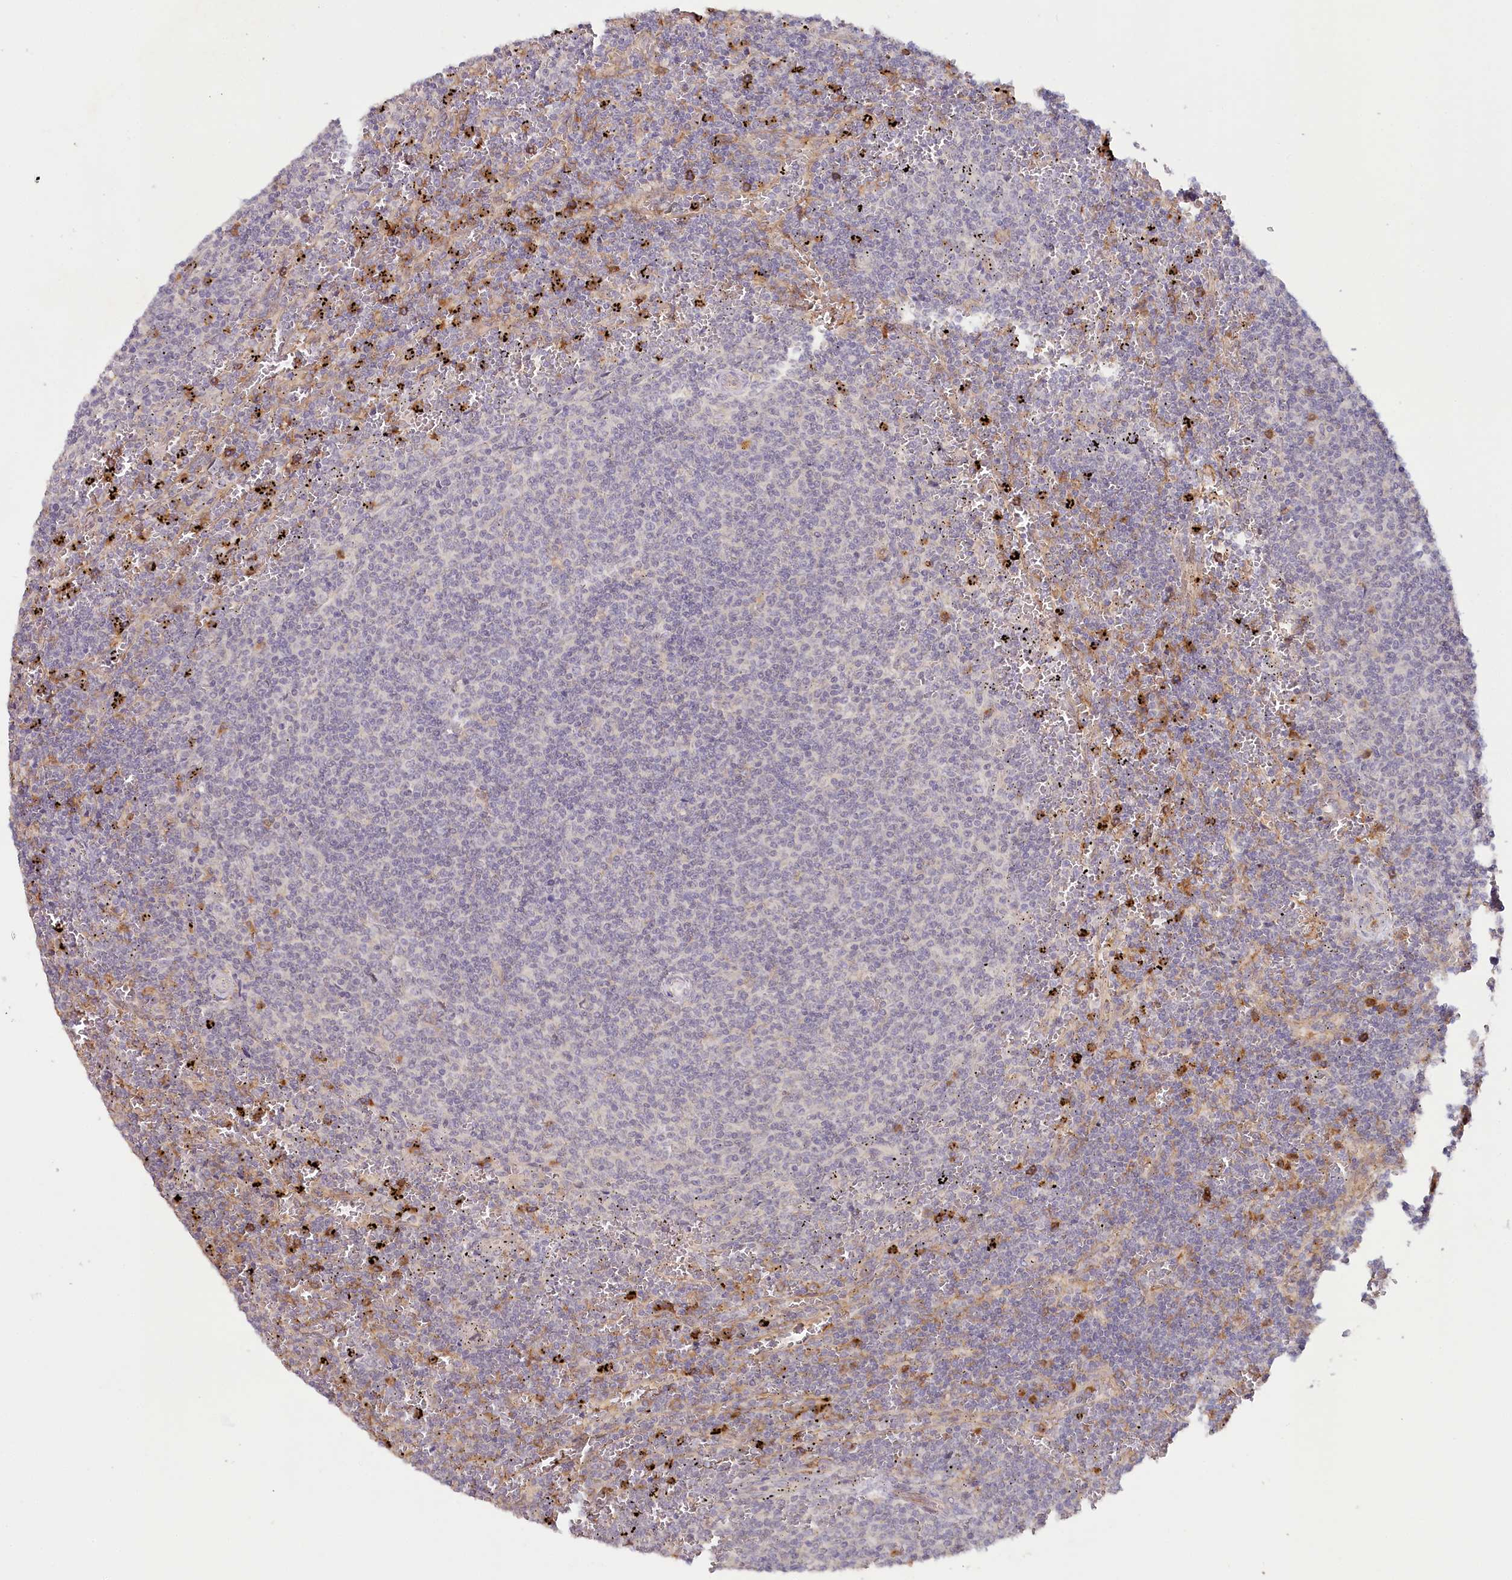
{"staining": {"intensity": "negative", "quantity": "none", "location": "none"}, "tissue": "lymphoma", "cell_type": "Tumor cells", "image_type": "cancer", "snomed": [{"axis": "morphology", "description": "Malignant lymphoma, non-Hodgkin's type, Low grade"}, {"axis": "topography", "description": "Spleen"}], "caption": "High power microscopy image of an immunohistochemistry (IHC) micrograph of lymphoma, revealing no significant staining in tumor cells. Nuclei are stained in blue.", "gene": "ALDH3B1", "patient": {"sex": "female", "age": 50}}